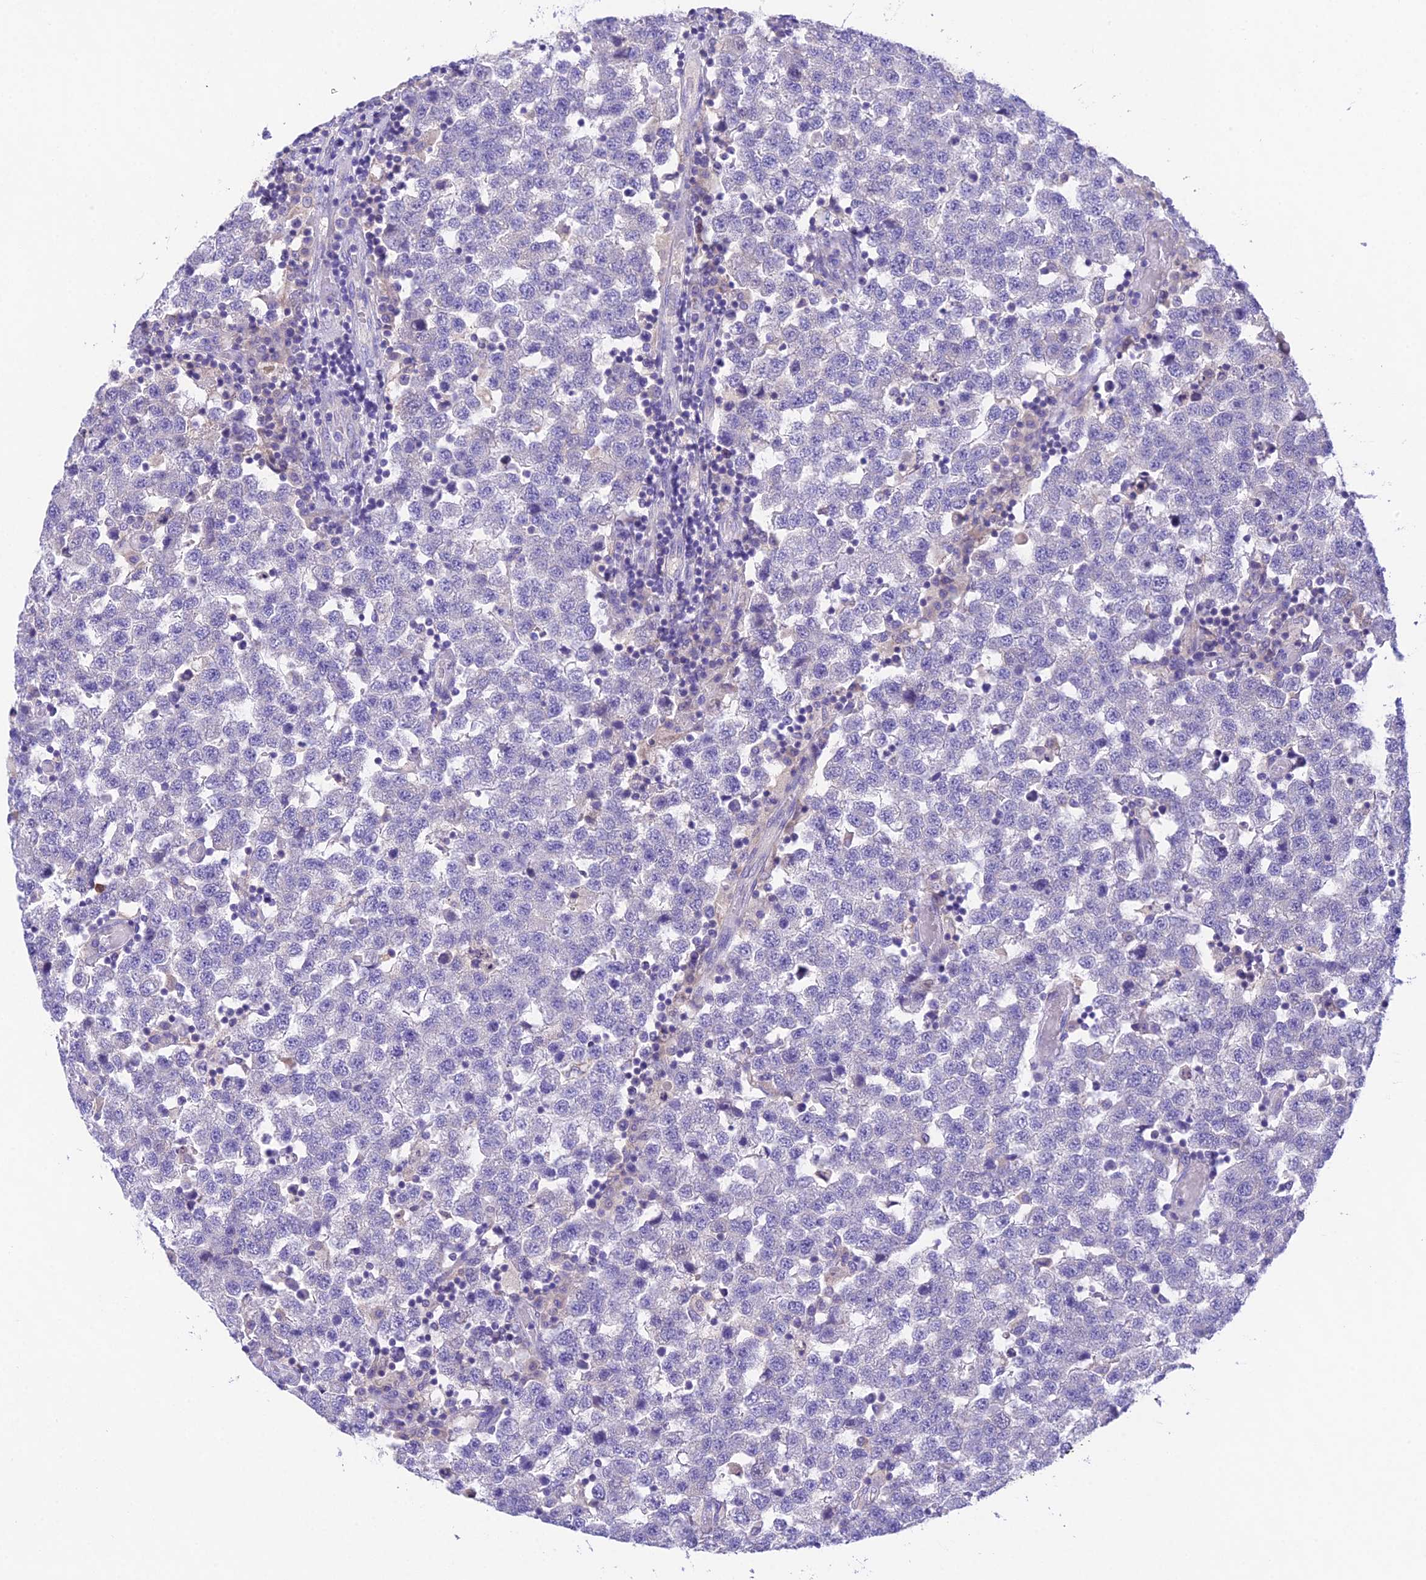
{"staining": {"intensity": "negative", "quantity": "none", "location": "none"}, "tissue": "testis cancer", "cell_type": "Tumor cells", "image_type": "cancer", "snomed": [{"axis": "morphology", "description": "Seminoma, NOS"}, {"axis": "topography", "description": "Testis"}], "caption": "High magnification brightfield microscopy of seminoma (testis) stained with DAB (3,3'-diaminobenzidine) (brown) and counterstained with hematoxylin (blue): tumor cells show no significant staining. (Brightfield microscopy of DAB immunohistochemistry at high magnification).", "gene": "KIAA0408", "patient": {"sex": "male", "age": 34}}